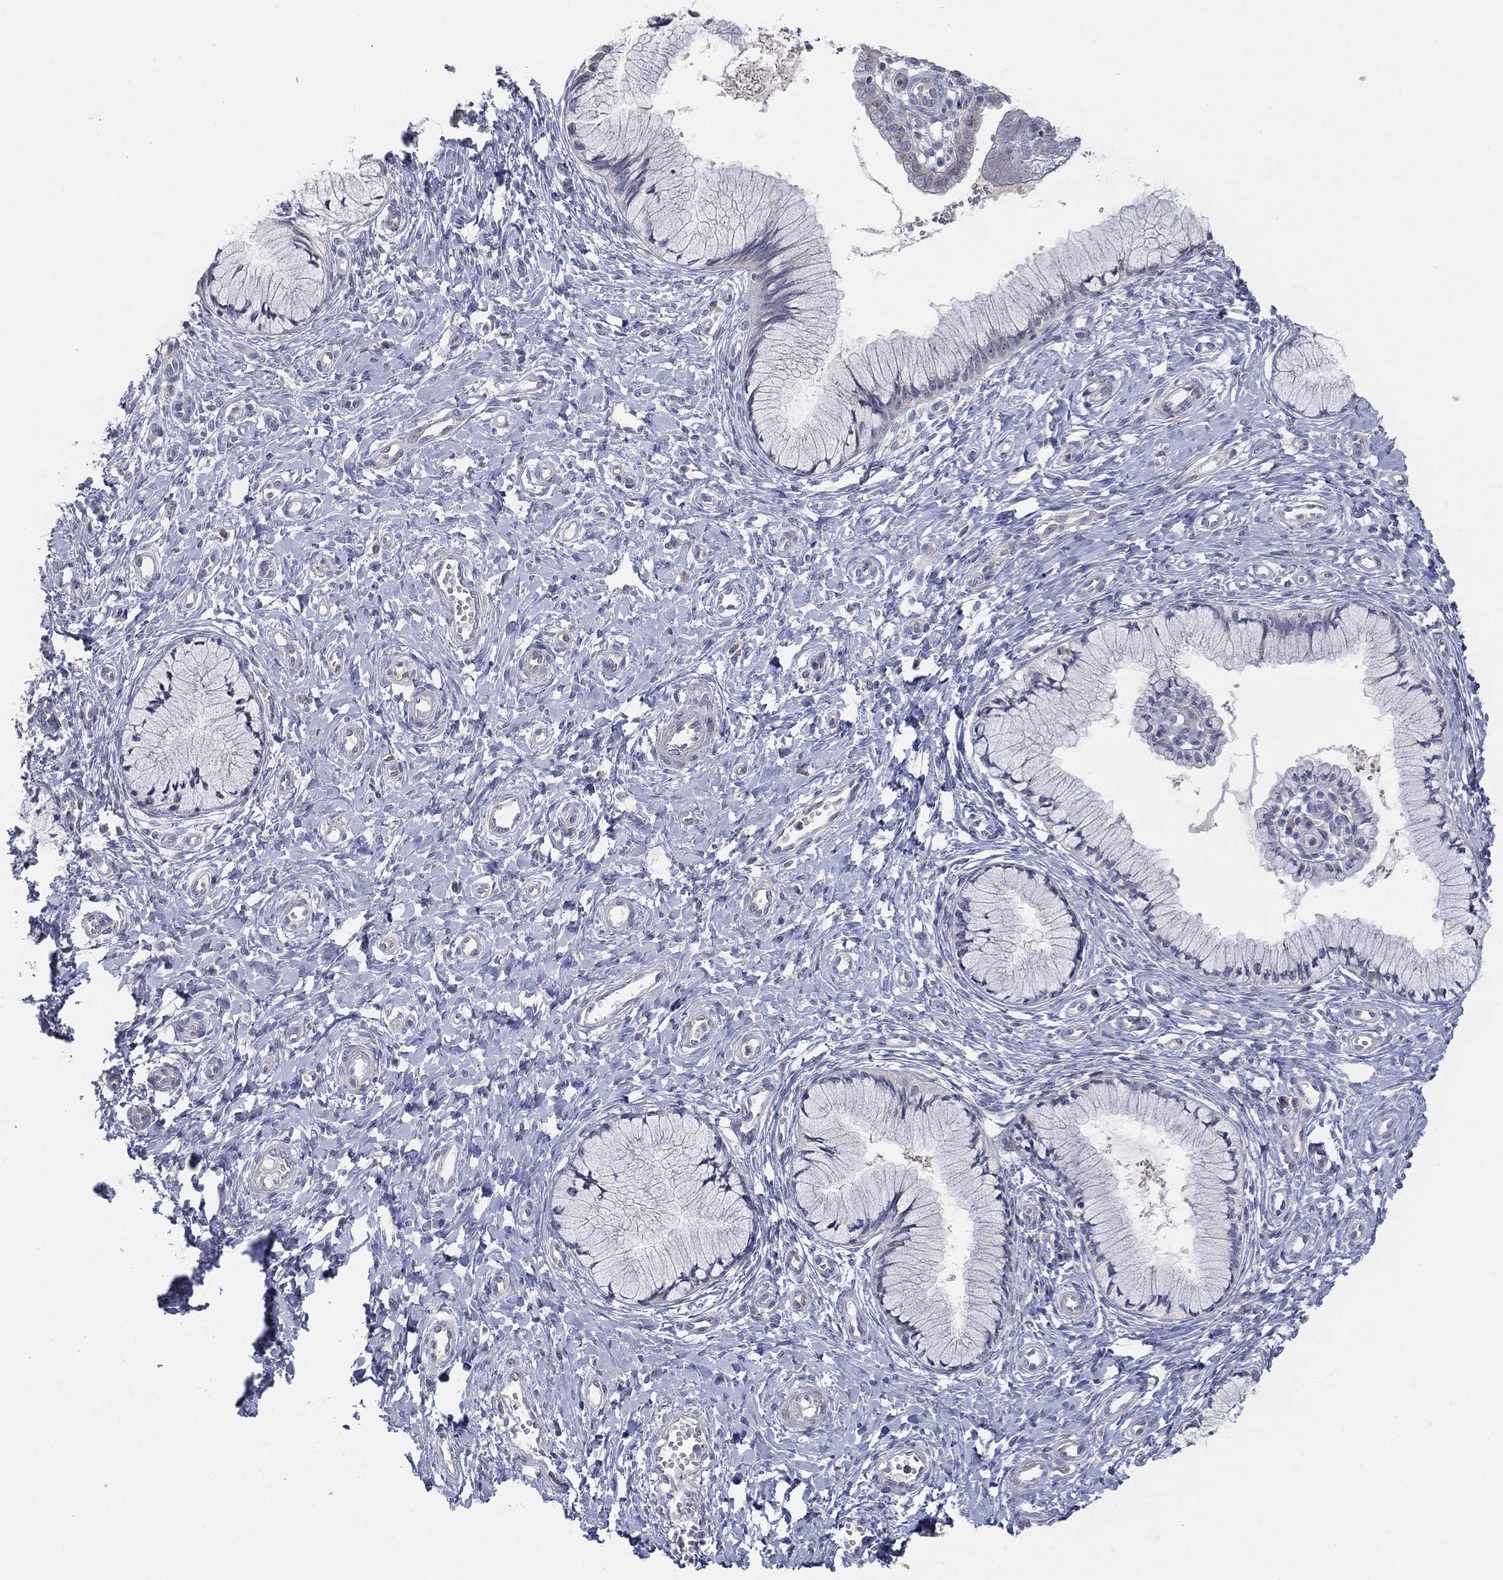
{"staining": {"intensity": "negative", "quantity": "none", "location": "none"}, "tissue": "cervix", "cell_type": "Glandular cells", "image_type": "normal", "snomed": [{"axis": "morphology", "description": "Normal tissue, NOS"}, {"axis": "topography", "description": "Cervix"}], "caption": "Immunohistochemistry (IHC) image of unremarkable cervix stained for a protein (brown), which exhibits no staining in glandular cells. (DAB (3,3'-diaminobenzidine) immunohistochemistry, high magnification).", "gene": "AMN1", "patient": {"sex": "female", "age": 37}}